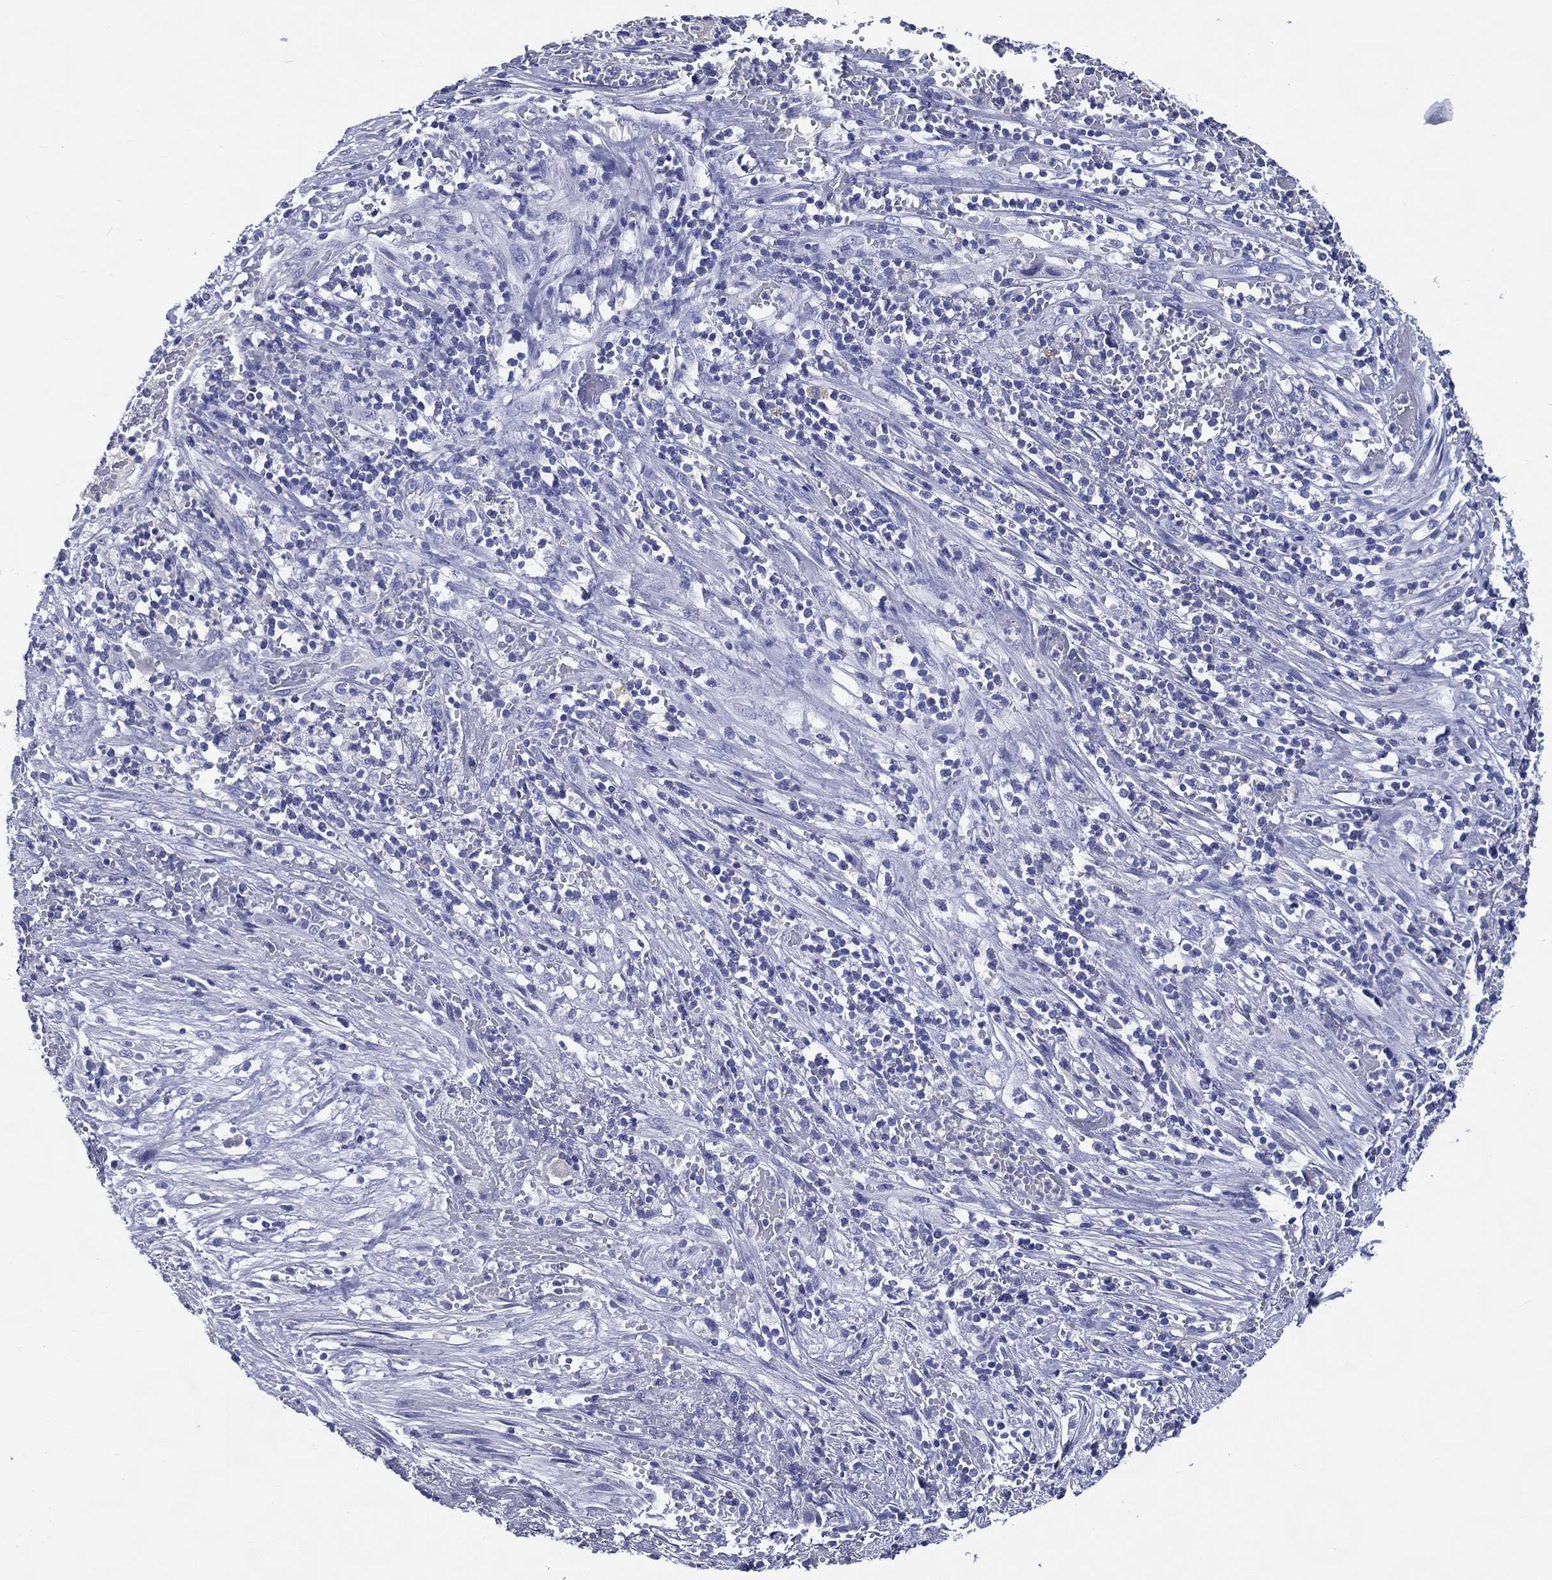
{"staining": {"intensity": "negative", "quantity": "none", "location": "none"}, "tissue": "cervical cancer", "cell_type": "Tumor cells", "image_type": "cancer", "snomed": [{"axis": "morphology", "description": "Squamous cell carcinoma, NOS"}, {"axis": "topography", "description": "Cervix"}], "caption": "High power microscopy histopathology image of an immunohistochemistry (IHC) photomicrograph of cervical cancer, revealing no significant positivity in tumor cells.", "gene": "ACE2", "patient": {"sex": "female", "age": 70}}